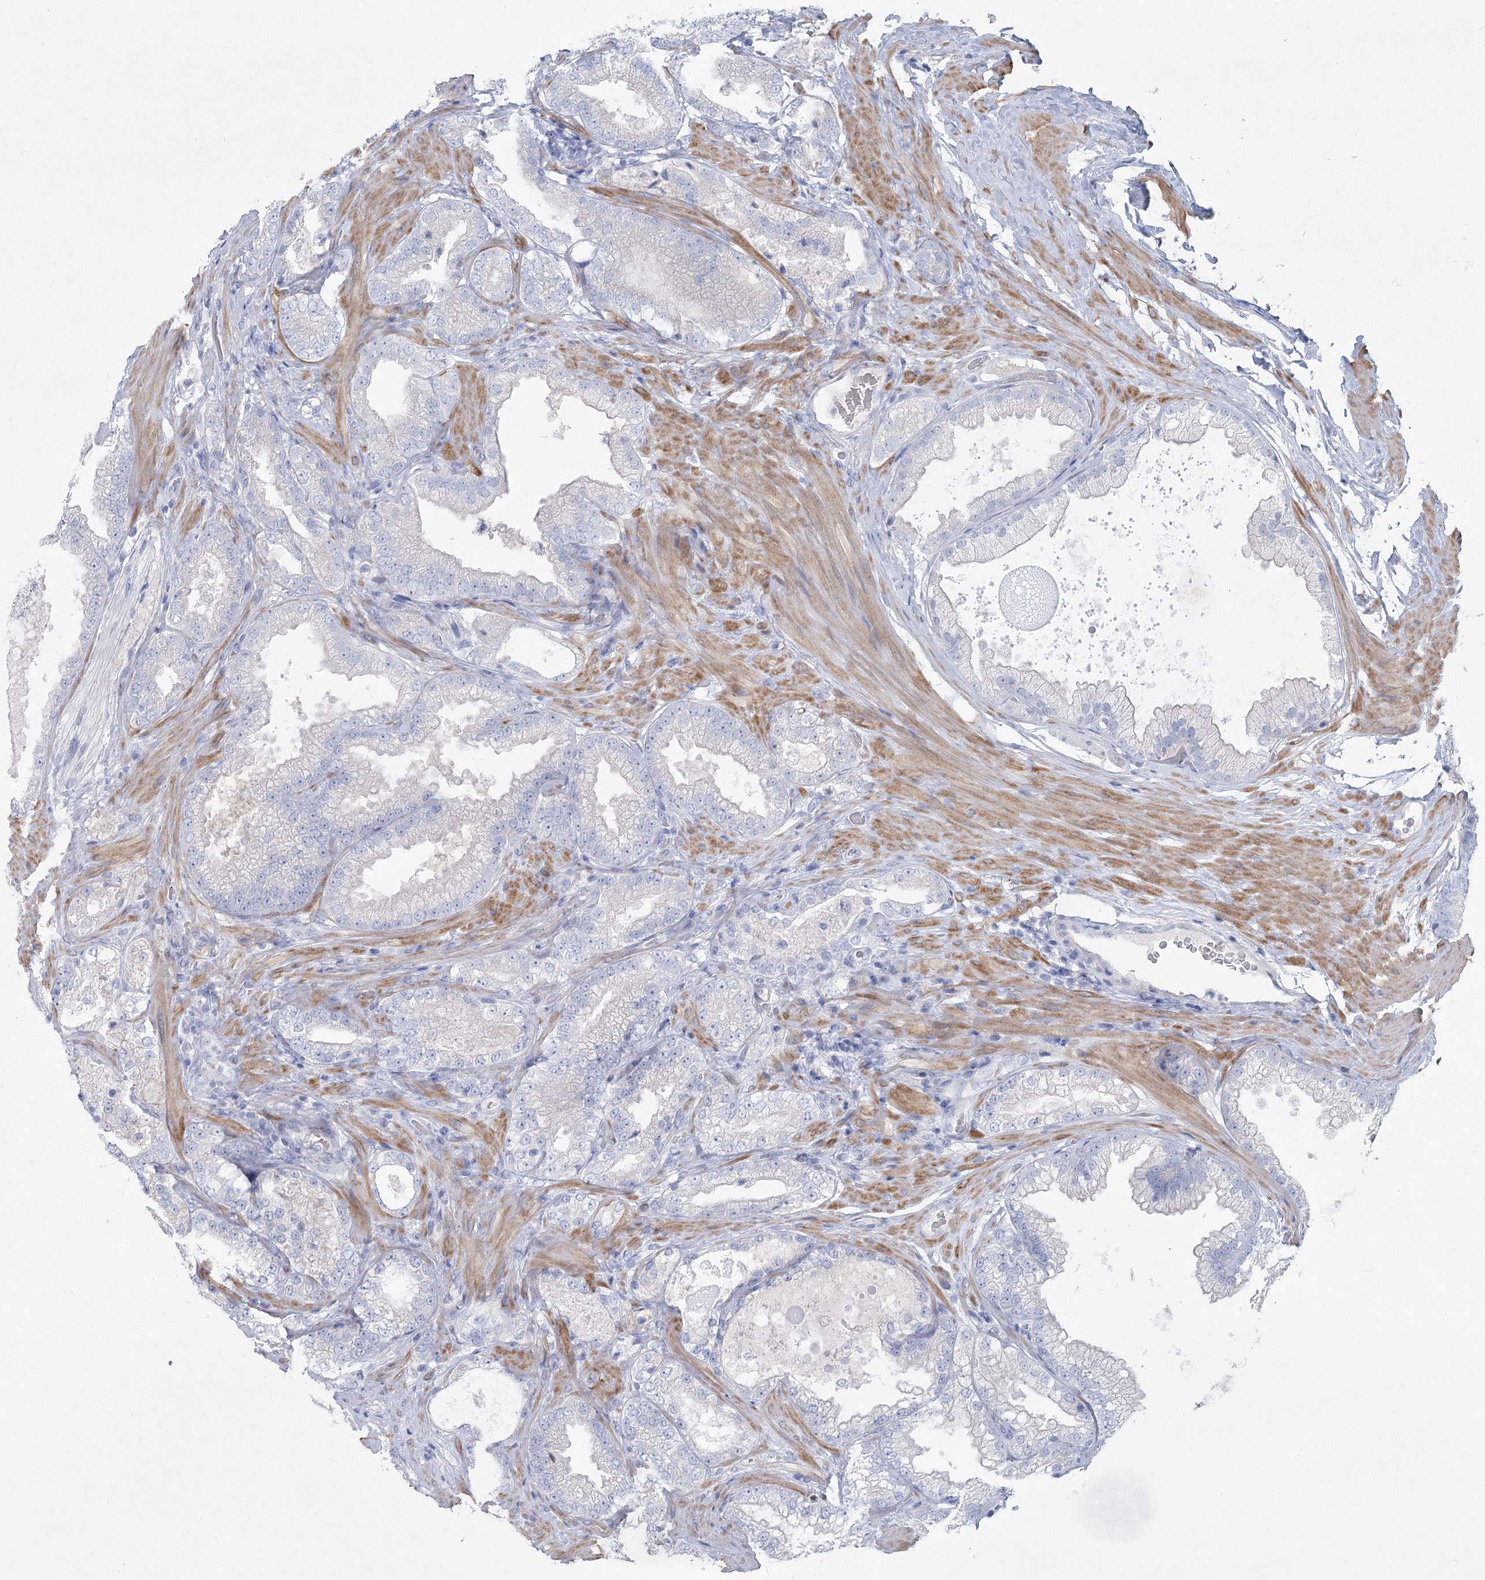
{"staining": {"intensity": "negative", "quantity": "none", "location": "none"}, "tissue": "prostate cancer", "cell_type": "Tumor cells", "image_type": "cancer", "snomed": [{"axis": "morphology", "description": "Adenocarcinoma, High grade"}, {"axis": "topography", "description": "Prostate"}], "caption": "A histopathology image of adenocarcinoma (high-grade) (prostate) stained for a protein demonstrates no brown staining in tumor cells. (Brightfield microscopy of DAB immunohistochemistry (IHC) at high magnification).", "gene": "WDR74", "patient": {"sex": "male", "age": 58}}